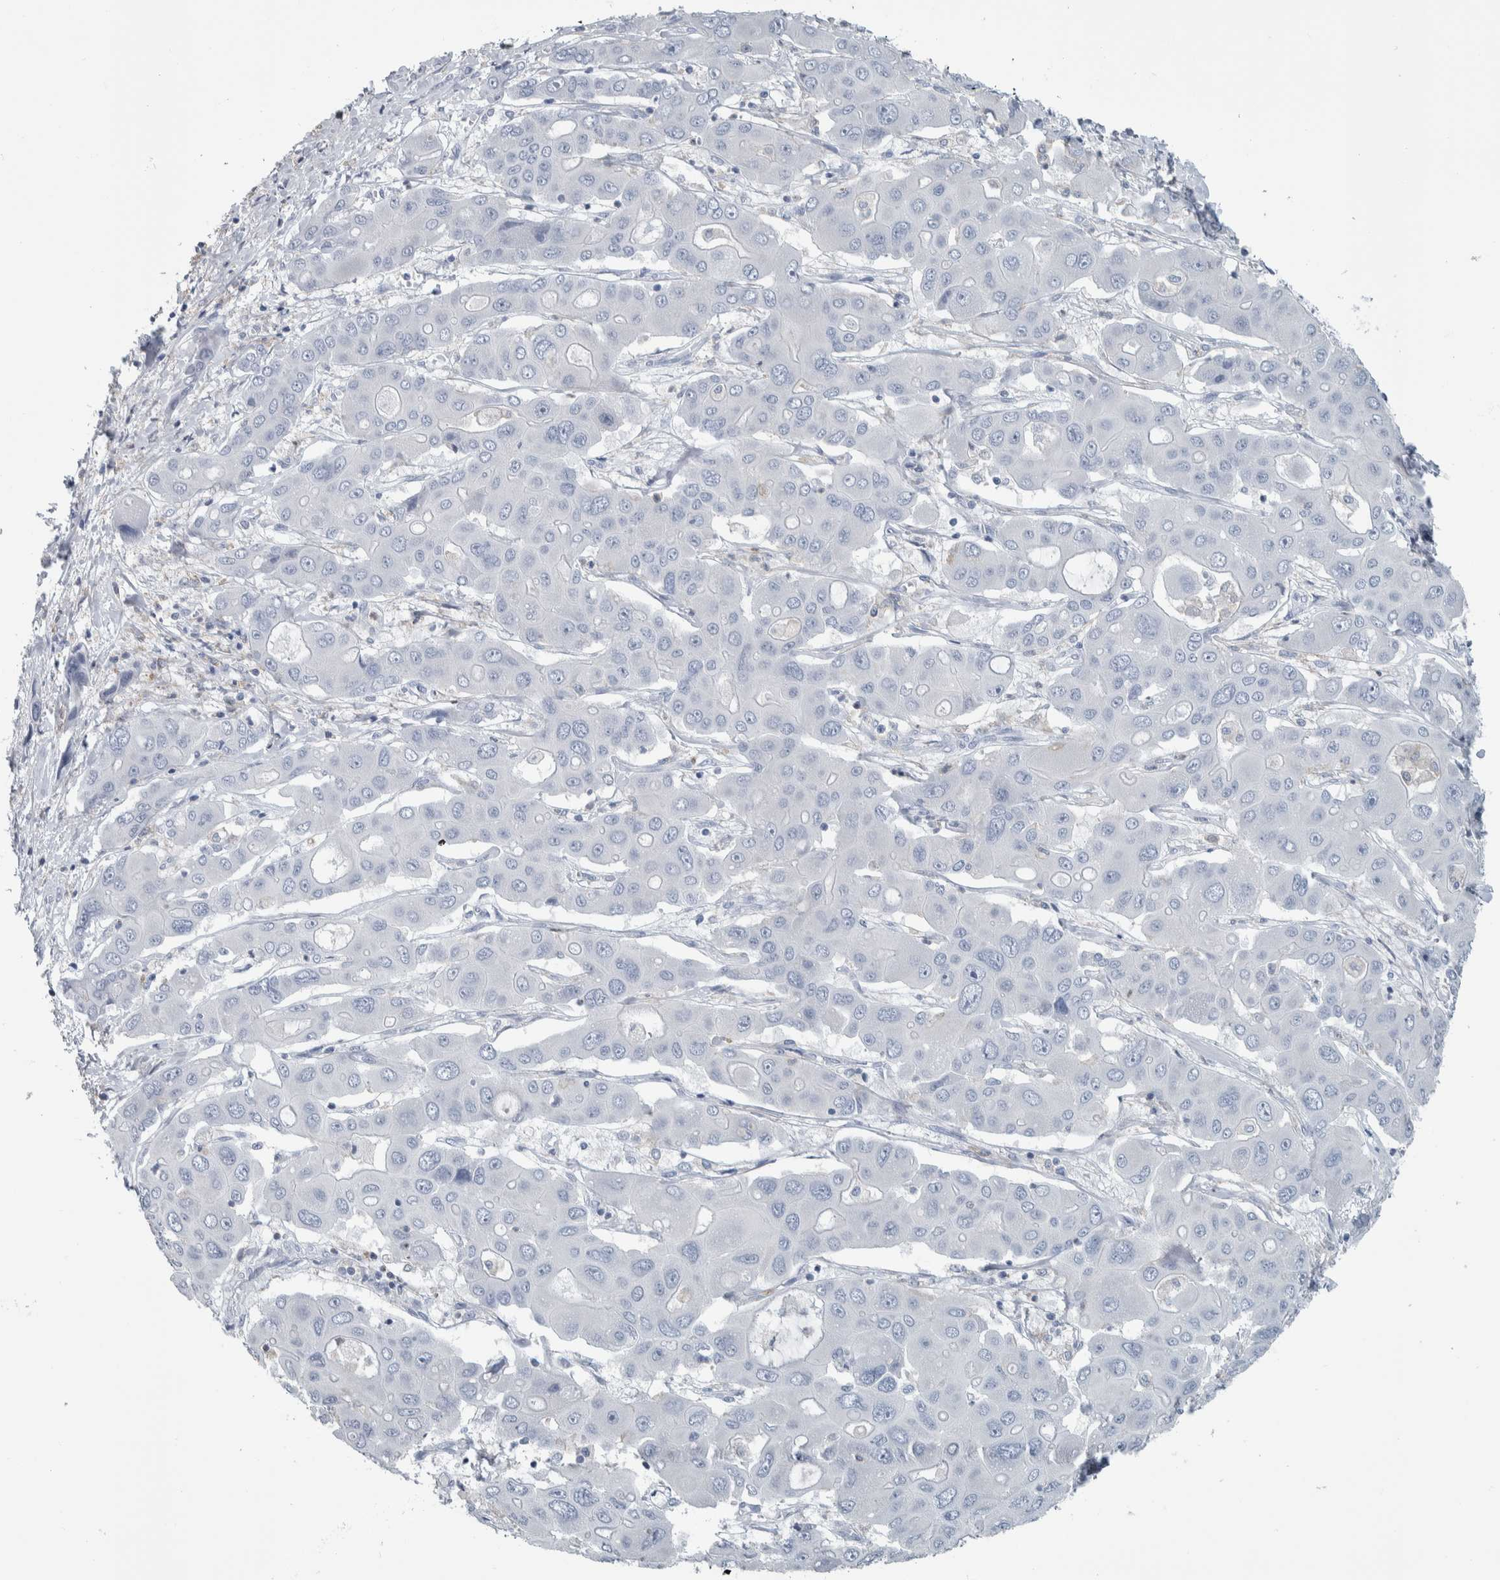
{"staining": {"intensity": "negative", "quantity": "none", "location": "none"}, "tissue": "liver cancer", "cell_type": "Tumor cells", "image_type": "cancer", "snomed": [{"axis": "morphology", "description": "Cholangiocarcinoma"}, {"axis": "topography", "description": "Liver"}], "caption": "Tumor cells show no significant protein staining in liver cancer (cholangiocarcinoma). Nuclei are stained in blue.", "gene": "SKAP2", "patient": {"sex": "male", "age": 67}}